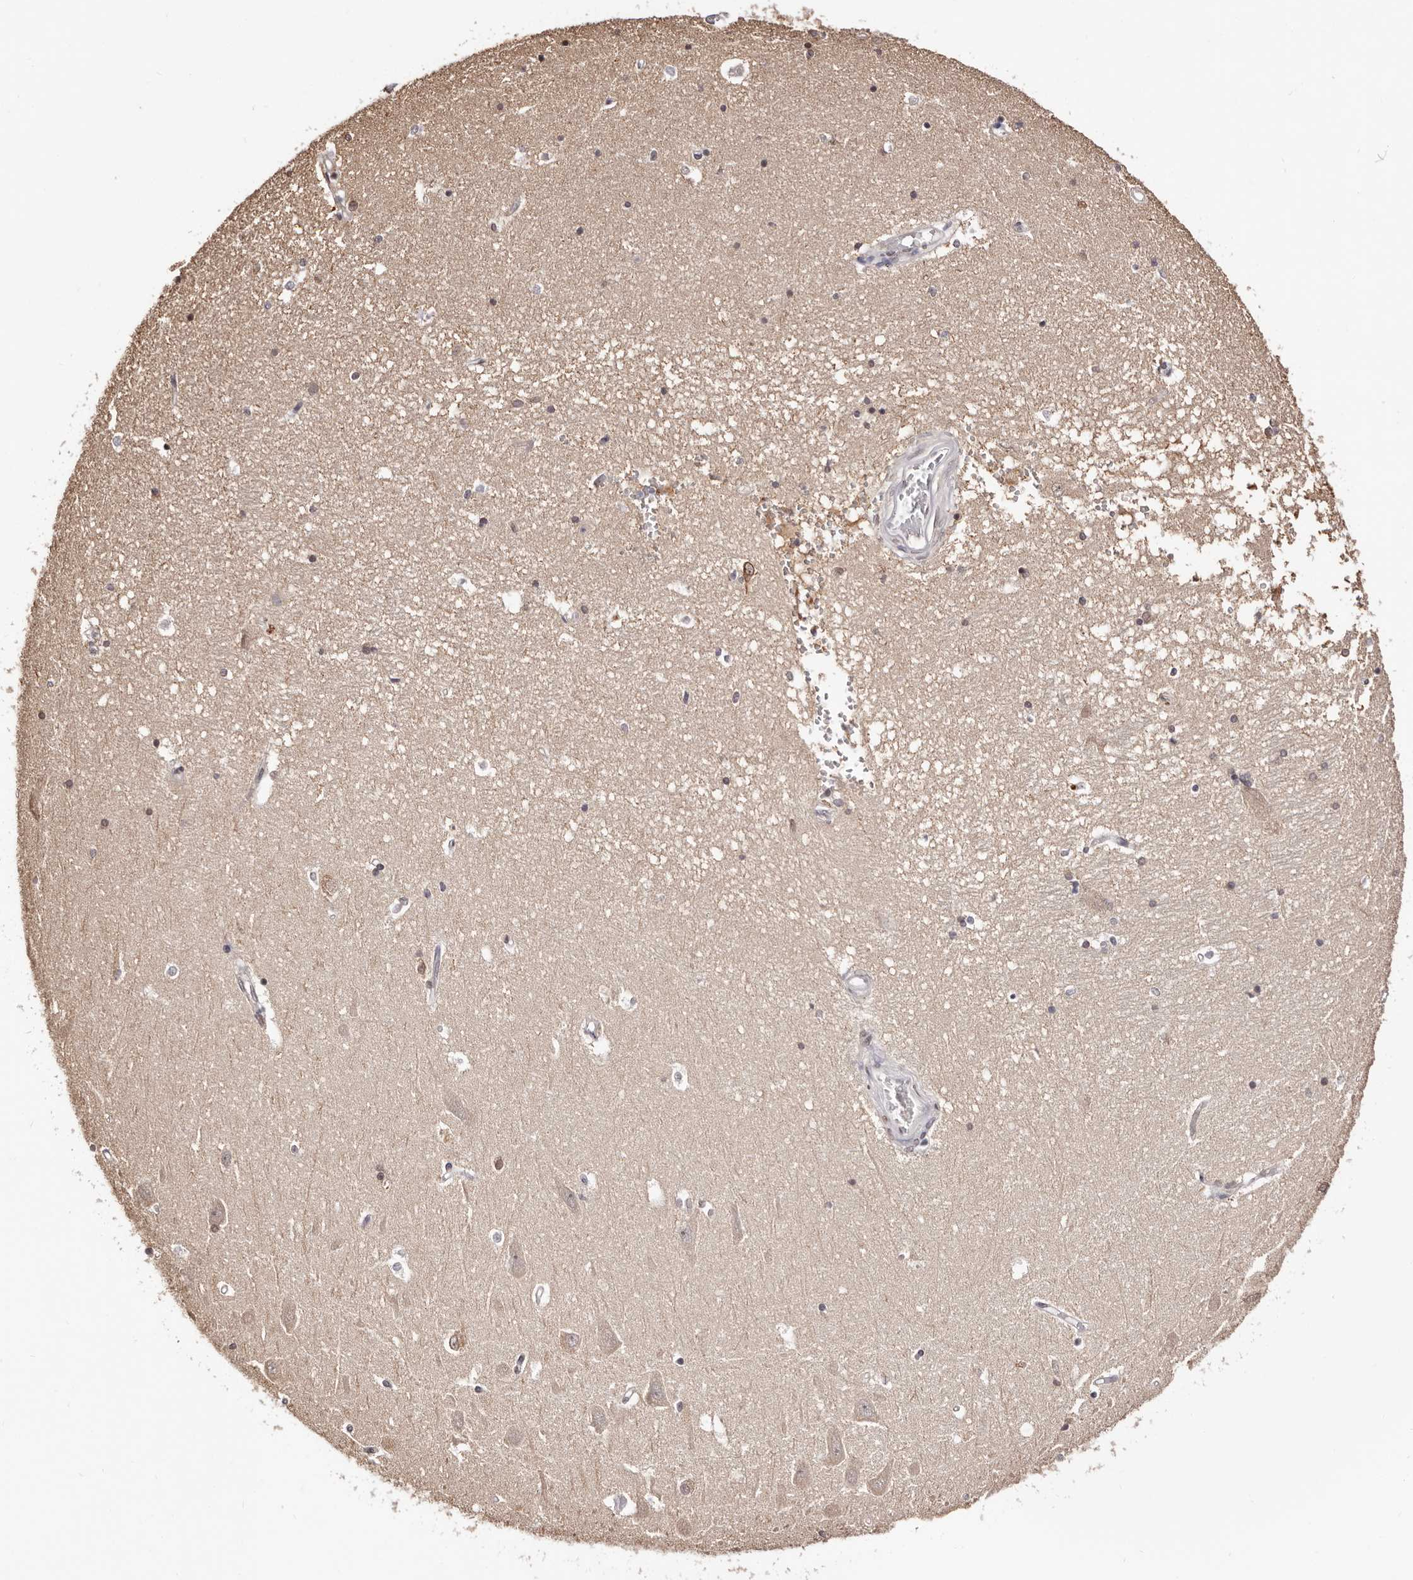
{"staining": {"intensity": "moderate", "quantity": "<25%", "location": "cytoplasmic/membranous"}, "tissue": "hippocampus", "cell_type": "Glial cells", "image_type": "normal", "snomed": [{"axis": "morphology", "description": "Normal tissue, NOS"}, {"axis": "topography", "description": "Hippocampus"}], "caption": "IHC photomicrograph of unremarkable hippocampus stained for a protein (brown), which reveals low levels of moderate cytoplasmic/membranous expression in approximately <25% of glial cells.", "gene": "BICRAL", "patient": {"sex": "male", "age": 45}}